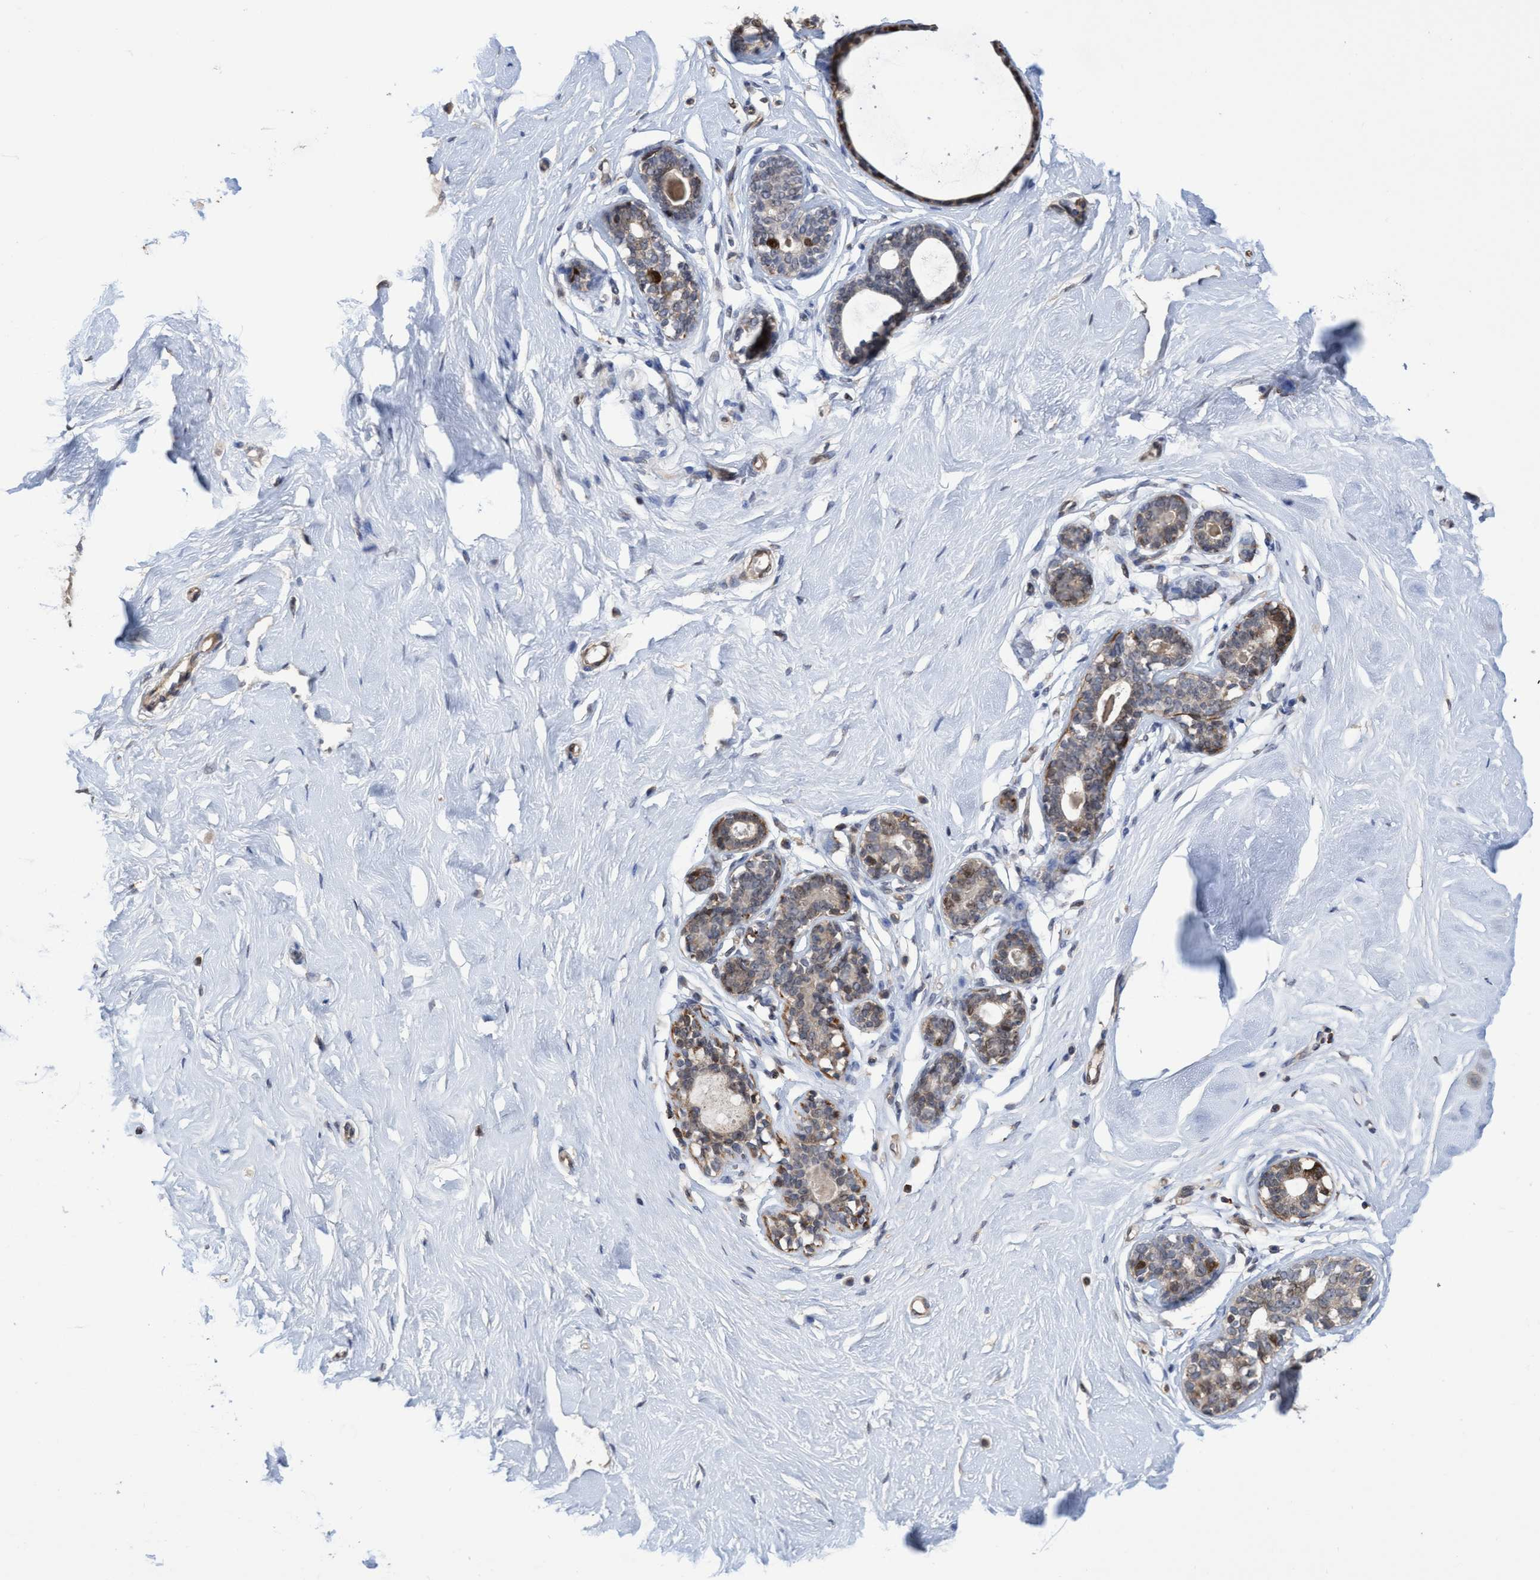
{"staining": {"intensity": "moderate", "quantity": ">75%", "location": "cytoplasmic/membranous,nuclear"}, "tissue": "breast", "cell_type": "Adipocytes", "image_type": "normal", "snomed": [{"axis": "morphology", "description": "Normal tissue, NOS"}, {"axis": "topography", "description": "Breast"}], "caption": "Immunohistochemistry (IHC) histopathology image of unremarkable breast: breast stained using immunohistochemistry (IHC) demonstrates medium levels of moderate protein expression localized specifically in the cytoplasmic/membranous,nuclear of adipocytes, appearing as a cytoplasmic/membranous,nuclear brown color.", "gene": "SLBP", "patient": {"sex": "female", "age": 23}}